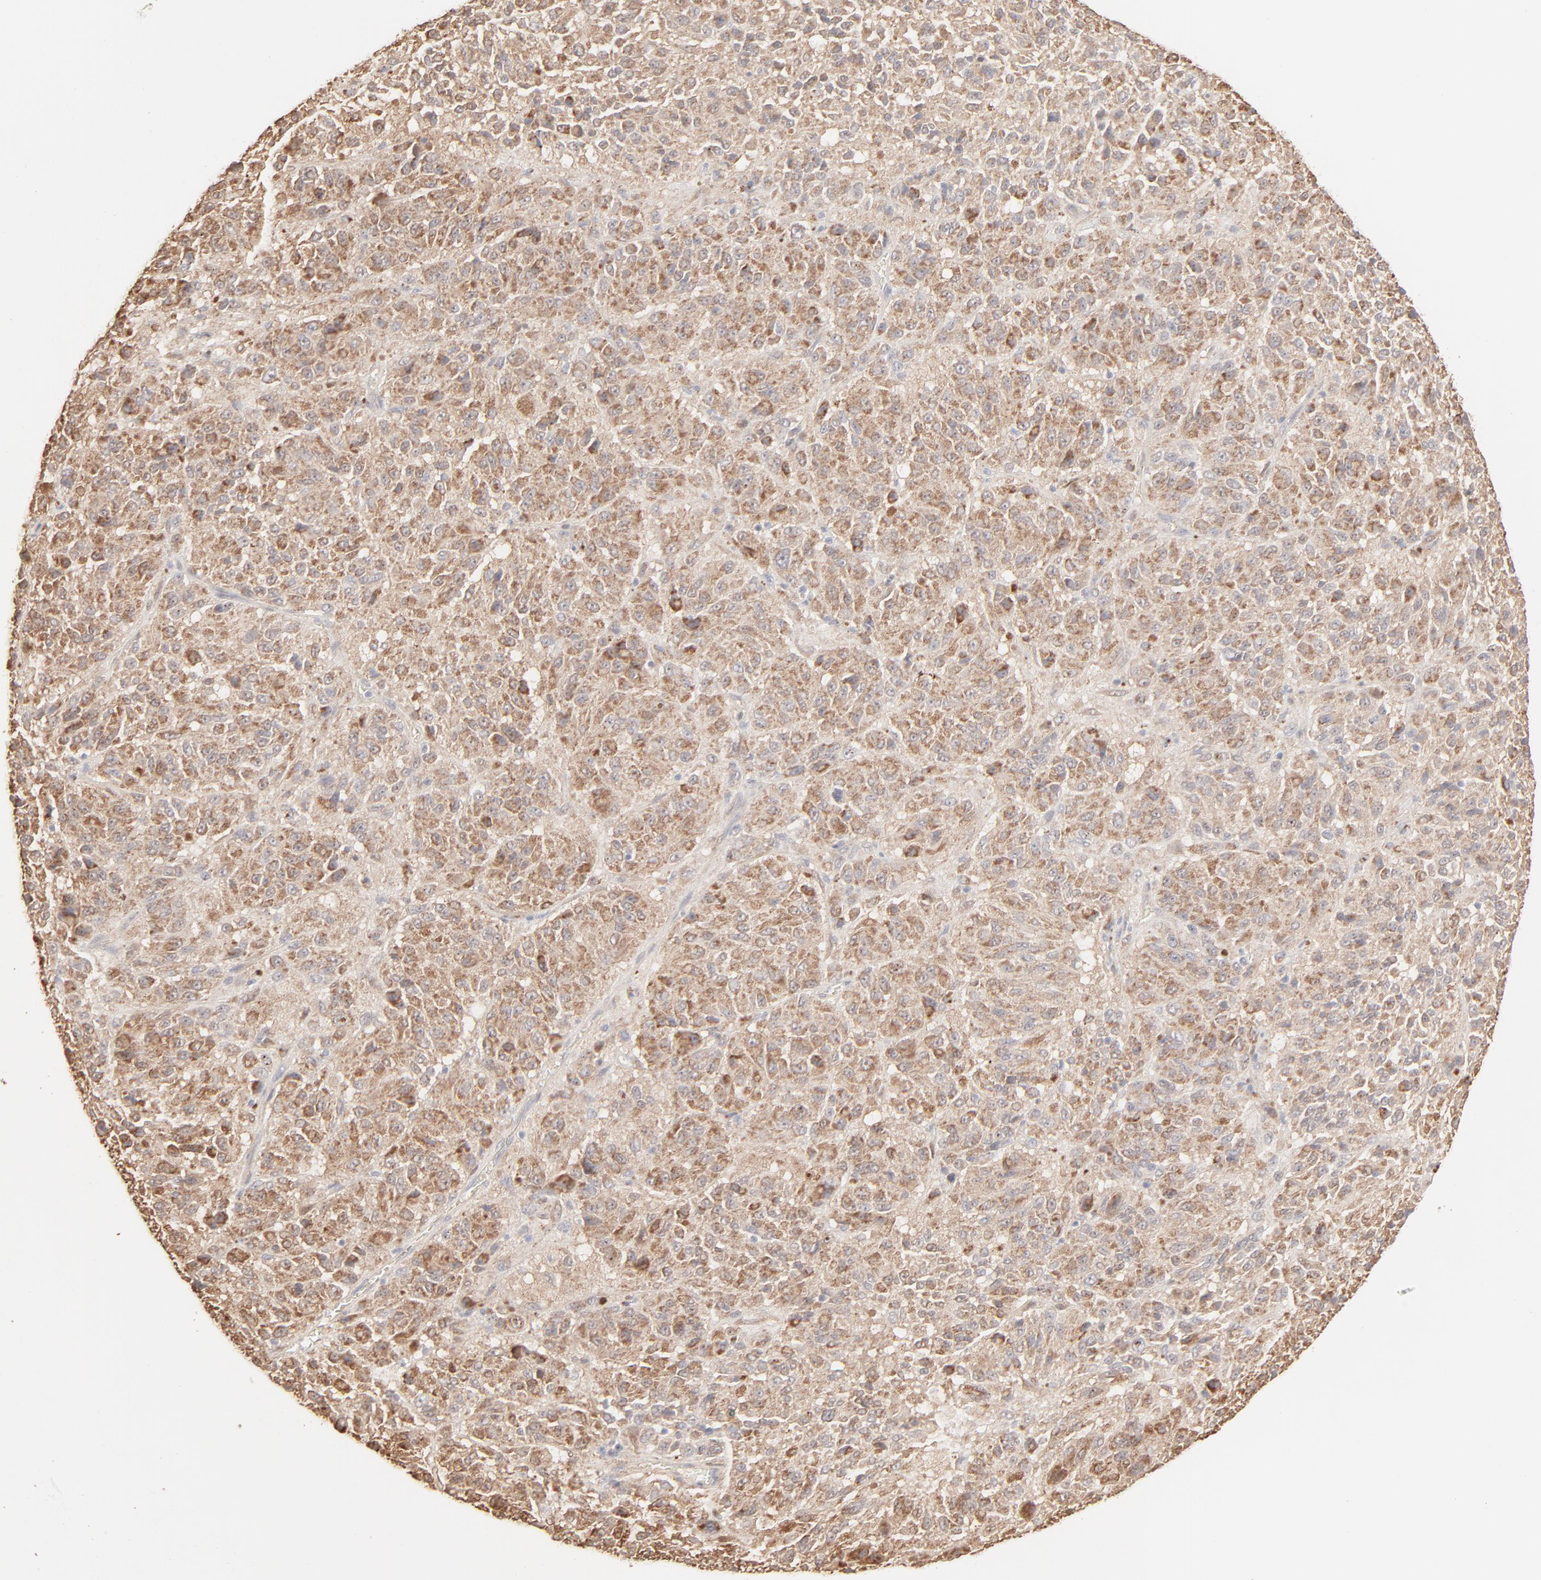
{"staining": {"intensity": "weak", "quantity": ">75%", "location": "cytoplasmic/membranous"}, "tissue": "melanoma", "cell_type": "Tumor cells", "image_type": "cancer", "snomed": [{"axis": "morphology", "description": "Malignant melanoma, Metastatic site"}, {"axis": "topography", "description": "Lung"}], "caption": "Melanoma stained for a protein shows weak cytoplasmic/membranous positivity in tumor cells. The staining was performed using DAB to visualize the protein expression in brown, while the nuclei were stained in blue with hematoxylin (Magnification: 20x).", "gene": "LGALS2", "patient": {"sex": "male", "age": 64}}